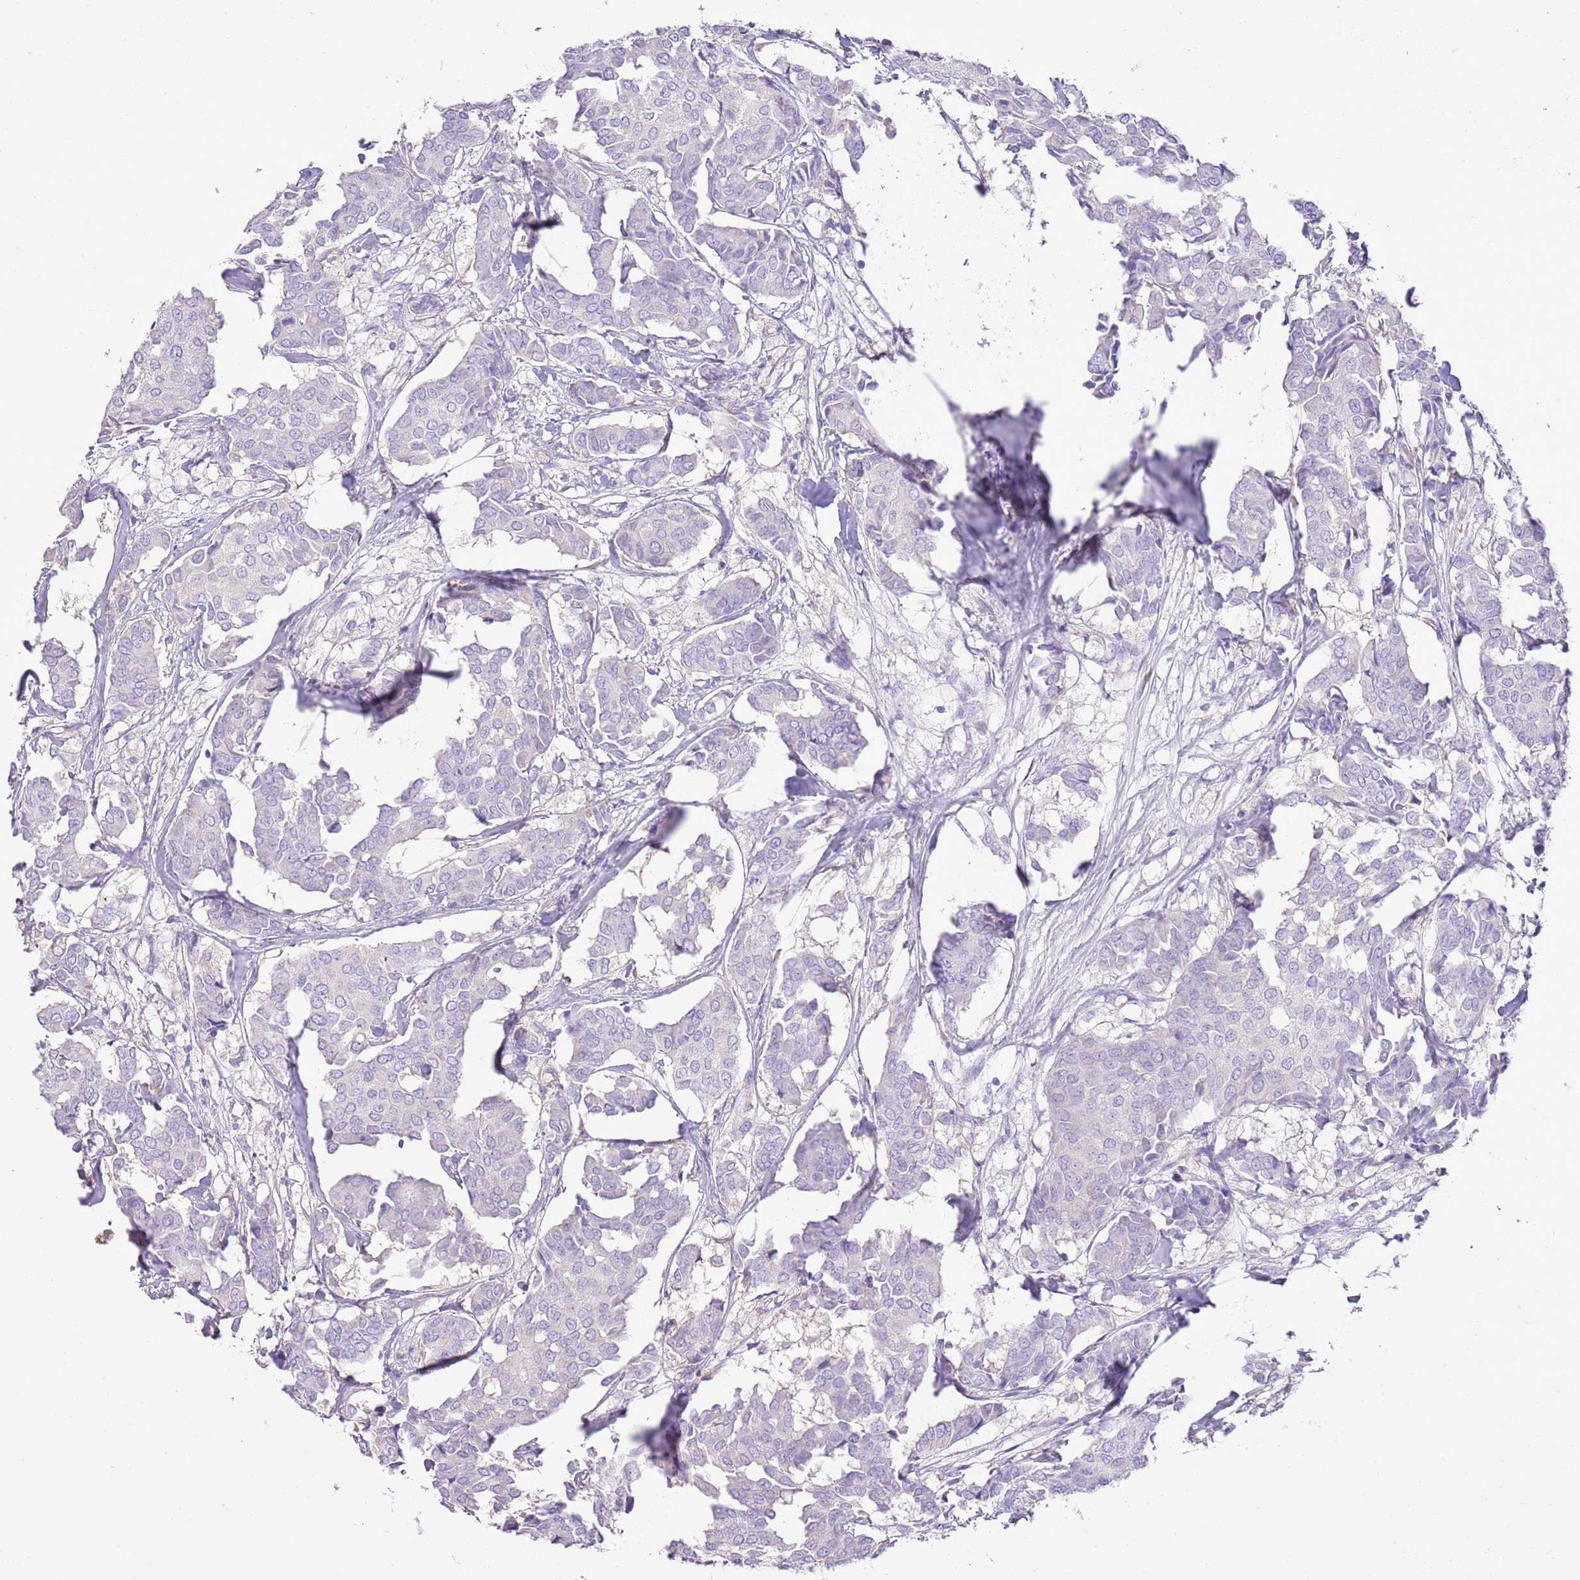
{"staining": {"intensity": "negative", "quantity": "none", "location": "none"}, "tissue": "breast cancer", "cell_type": "Tumor cells", "image_type": "cancer", "snomed": [{"axis": "morphology", "description": "Duct carcinoma"}, {"axis": "topography", "description": "Breast"}], "caption": "Immunohistochemistry of breast cancer (infiltrating ductal carcinoma) displays no expression in tumor cells.", "gene": "AAR2", "patient": {"sex": "female", "age": 75}}